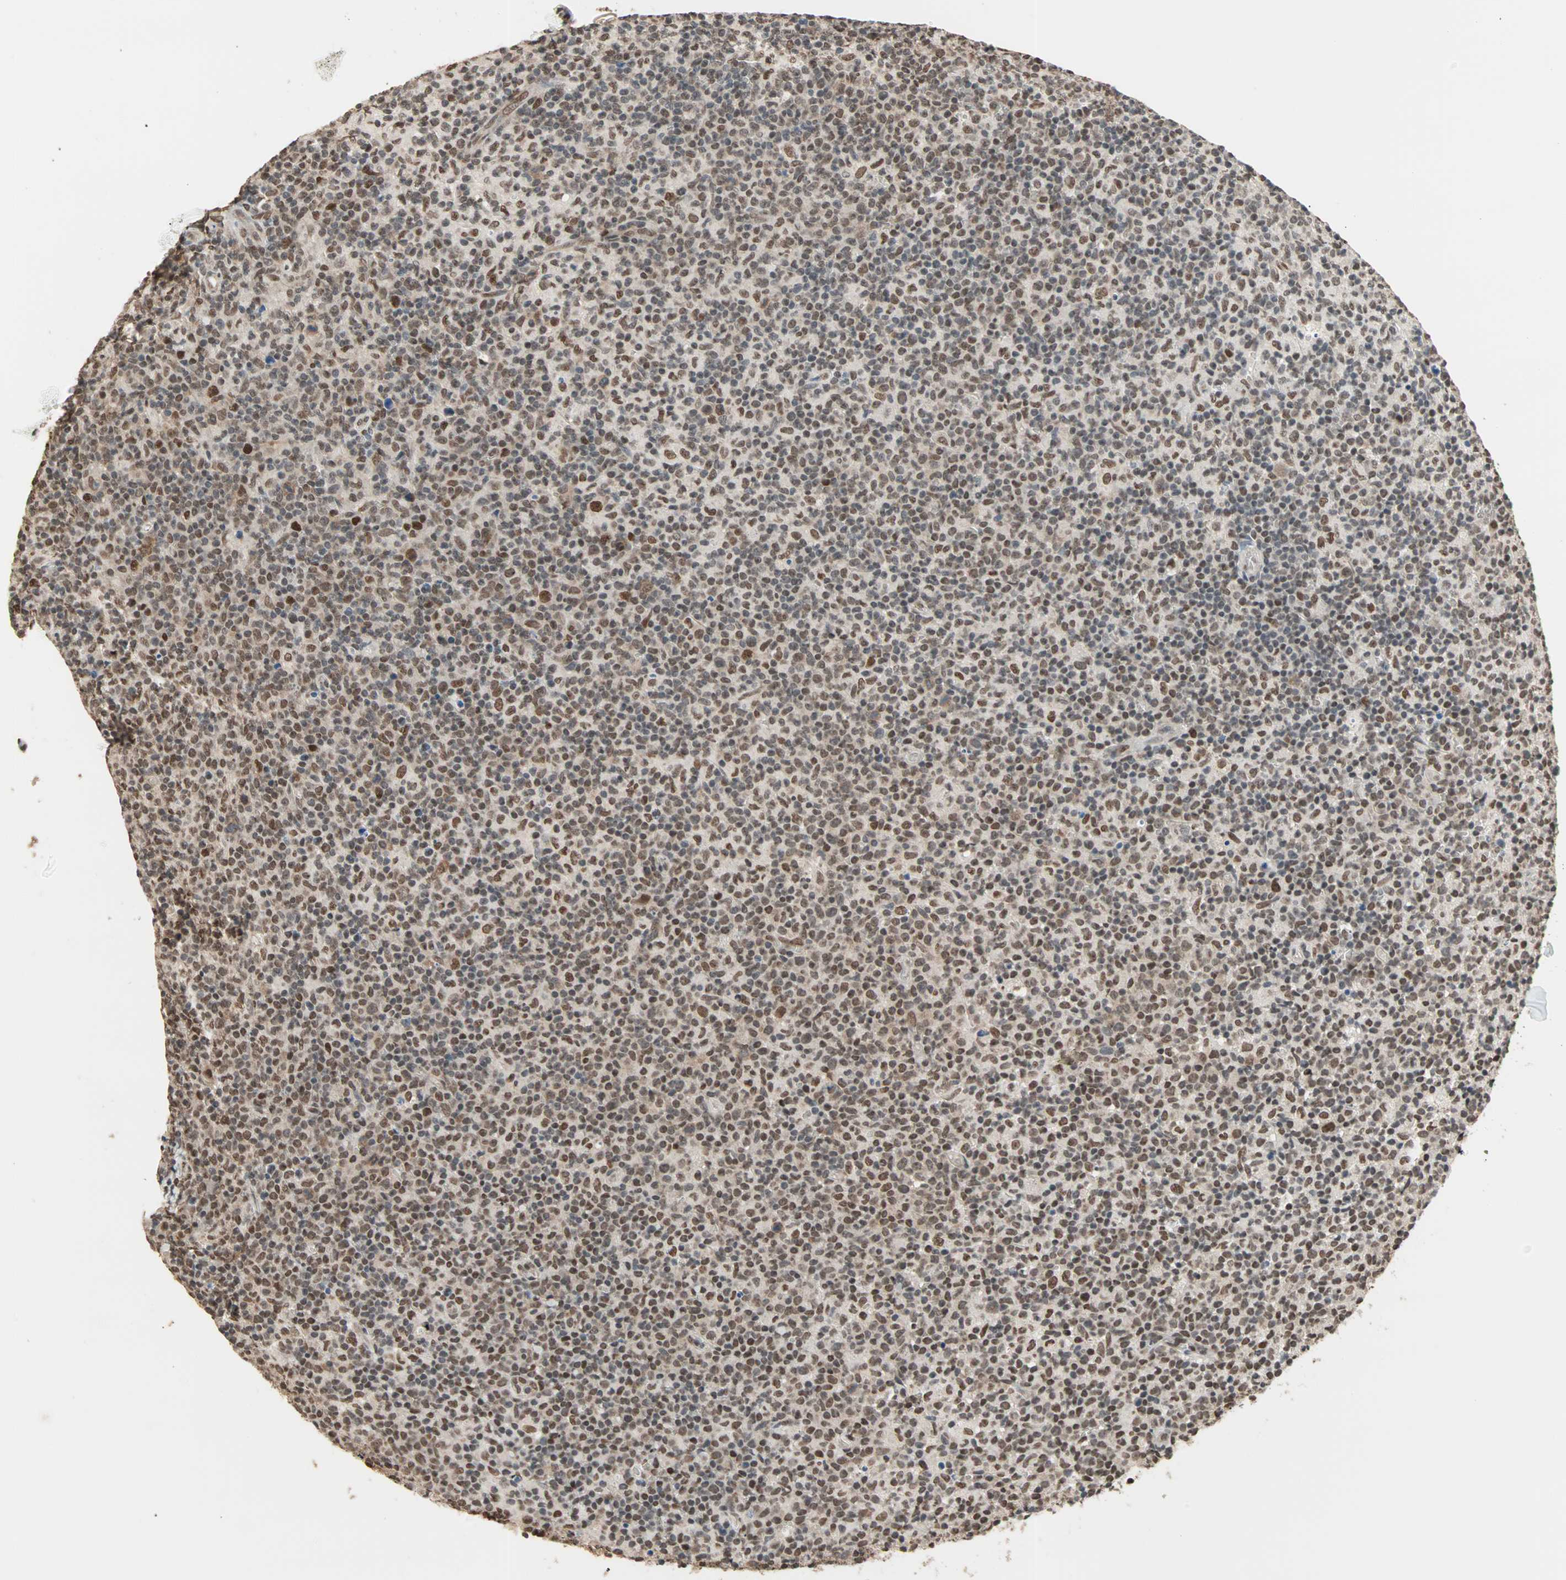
{"staining": {"intensity": "strong", "quantity": ">75%", "location": "nuclear"}, "tissue": "lymph node", "cell_type": "Germinal center cells", "image_type": "normal", "snomed": [{"axis": "morphology", "description": "Normal tissue, NOS"}, {"axis": "morphology", "description": "Inflammation, NOS"}, {"axis": "topography", "description": "Lymph node"}], "caption": "Germinal center cells demonstrate strong nuclear expression in approximately >75% of cells in normal lymph node.", "gene": "DAZAP1", "patient": {"sex": "male", "age": 55}}